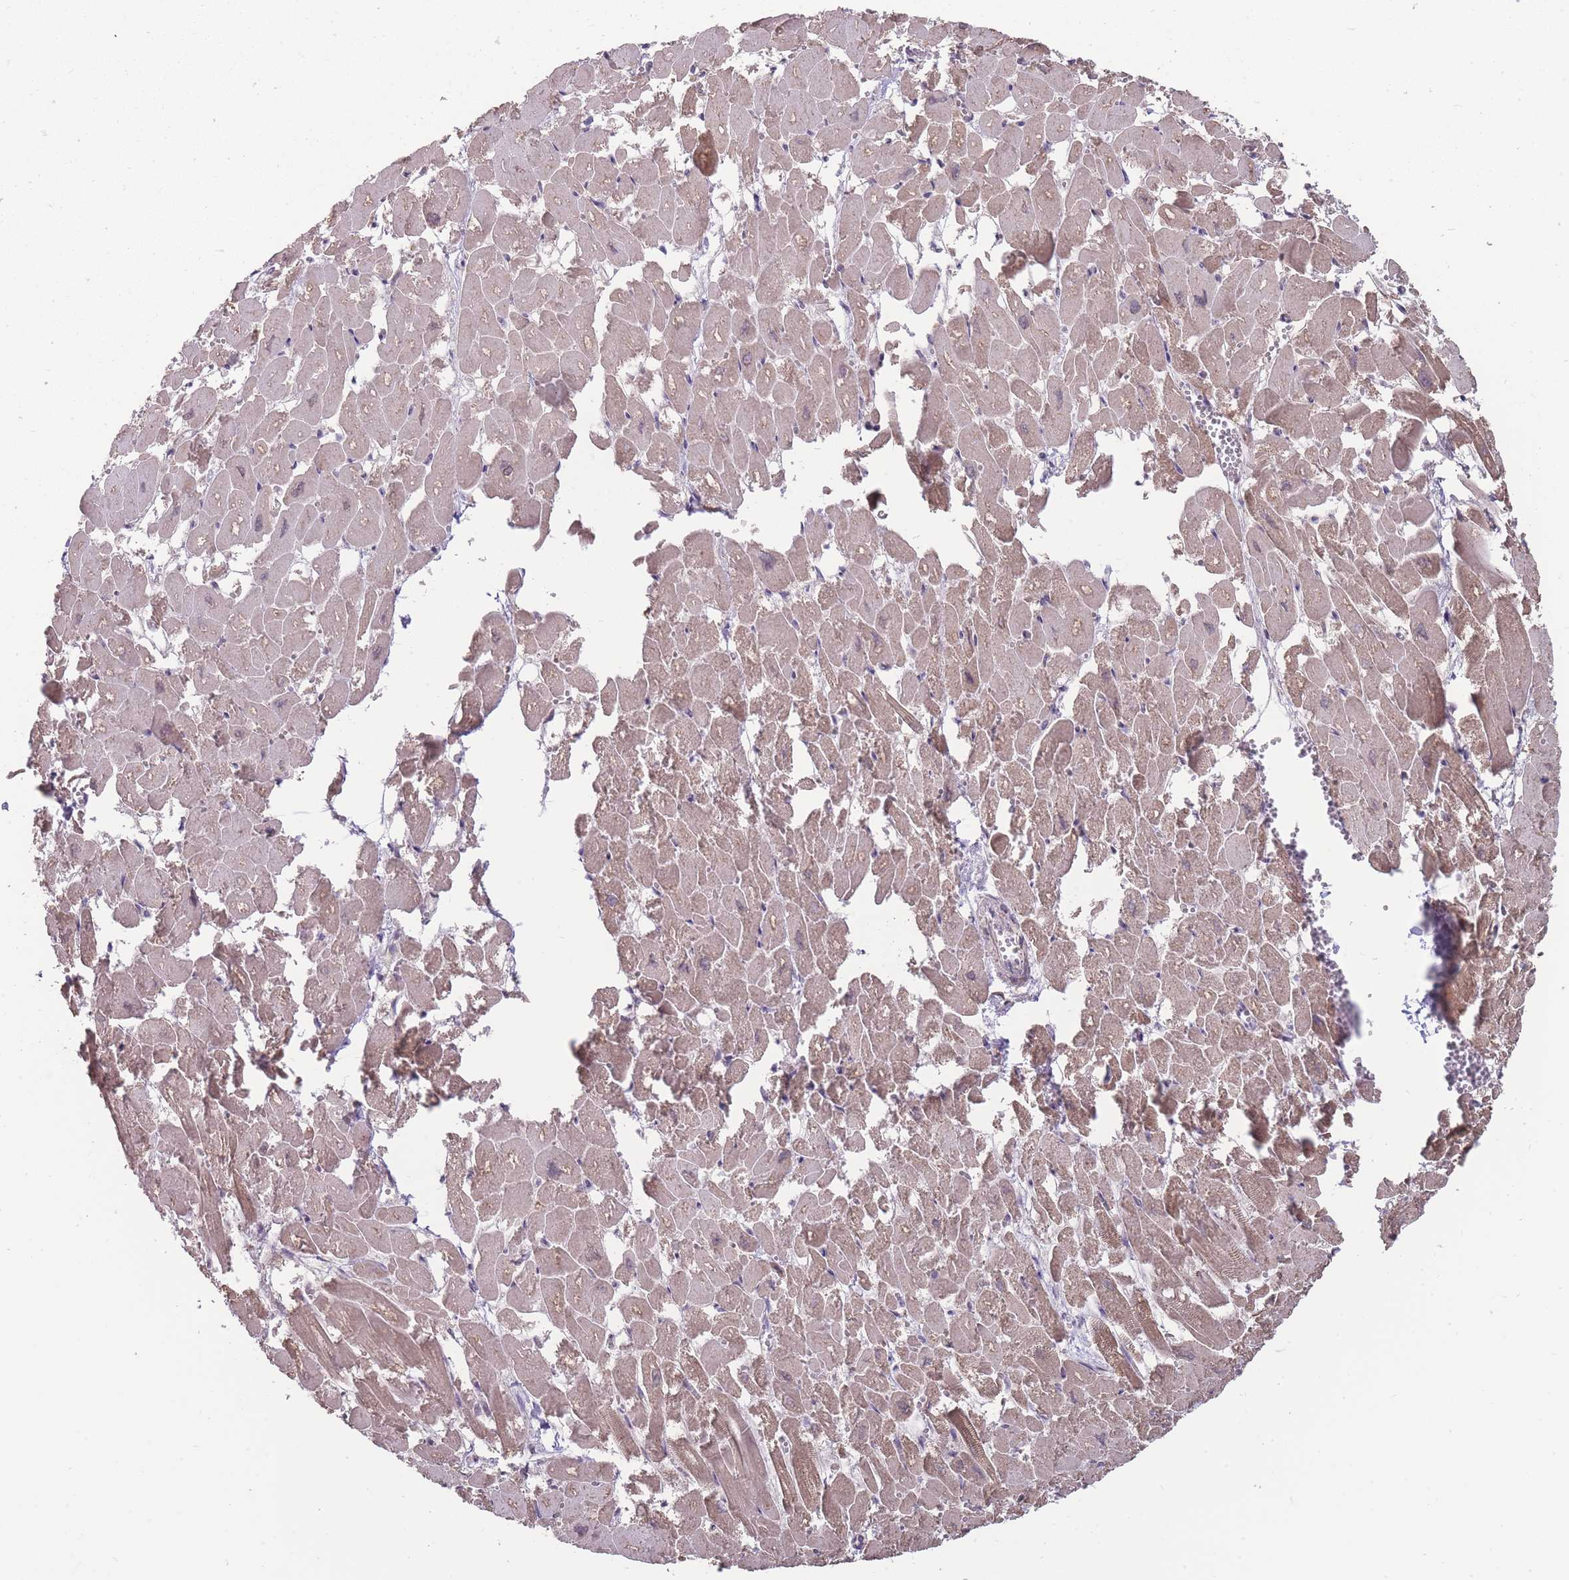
{"staining": {"intensity": "moderate", "quantity": "25%-75%", "location": "cytoplasmic/membranous"}, "tissue": "heart muscle", "cell_type": "Cardiomyocytes", "image_type": "normal", "snomed": [{"axis": "morphology", "description": "Normal tissue, NOS"}, {"axis": "topography", "description": "Heart"}], "caption": "Immunohistochemistry (IHC) of normal human heart muscle displays medium levels of moderate cytoplasmic/membranous staining in about 25%-75% of cardiomyocytes. (Stains: DAB (3,3'-diaminobenzidine) in brown, nuclei in blue, Microscopy: brightfield microscopy at high magnification).", "gene": "NELL1", "patient": {"sex": "male", "age": 54}}